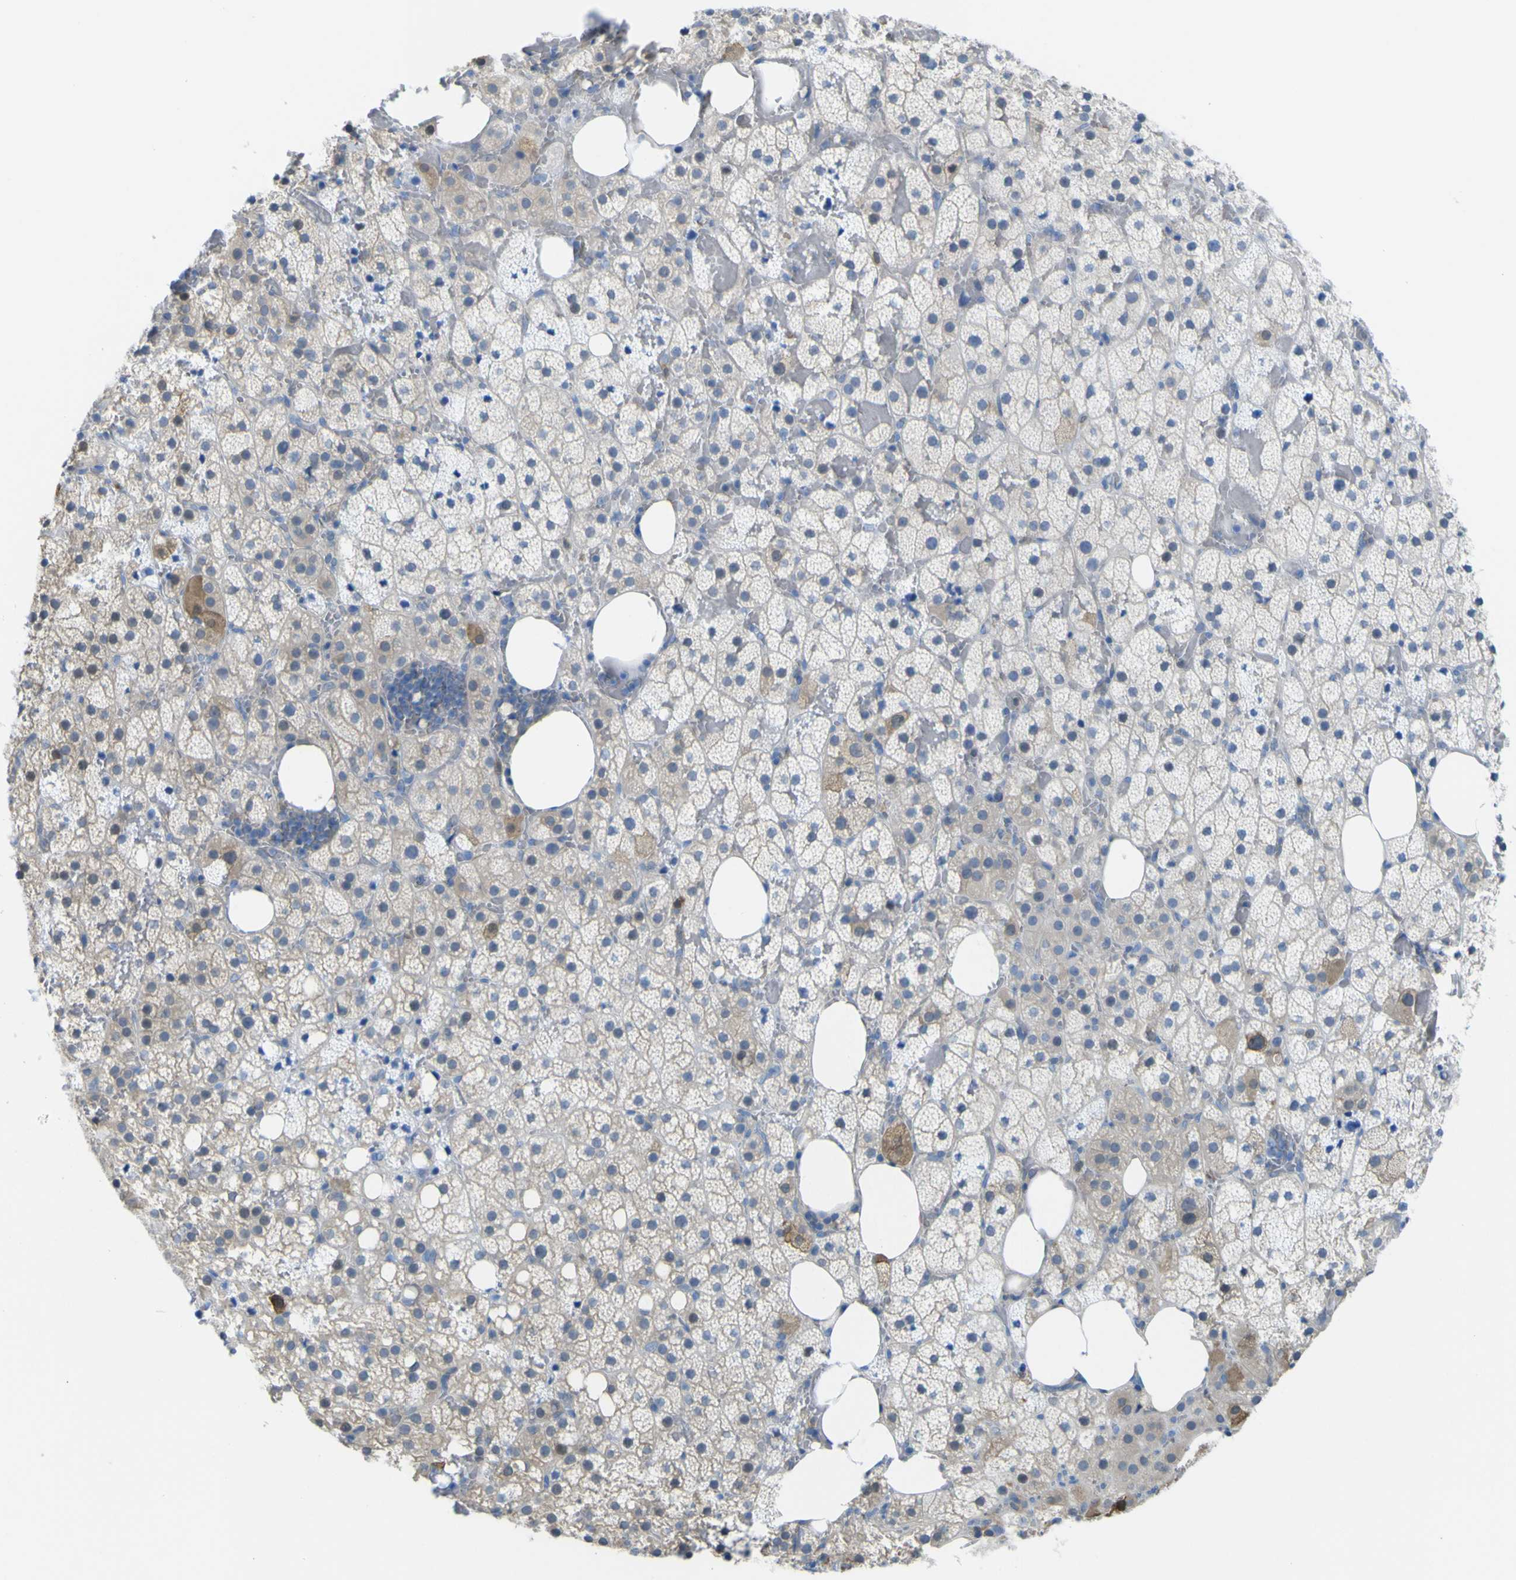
{"staining": {"intensity": "moderate", "quantity": "<25%", "location": "cytoplasmic/membranous"}, "tissue": "adrenal gland", "cell_type": "Glandular cells", "image_type": "normal", "snomed": [{"axis": "morphology", "description": "Normal tissue, NOS"}, {"axis": "topography", "description": "Adrenal gland"}], "caption": "A high-resolution histopathology image shows IHC staining of unremarkable adrenal gland, which demonstrates moderate cytoplasmic/membranous staining in approximately <25% of glandular cells. (IHC, brightfield microscopy, high magnification).", "gene": "ABHD3", "patient": {"sex": "female", "age": 59}}